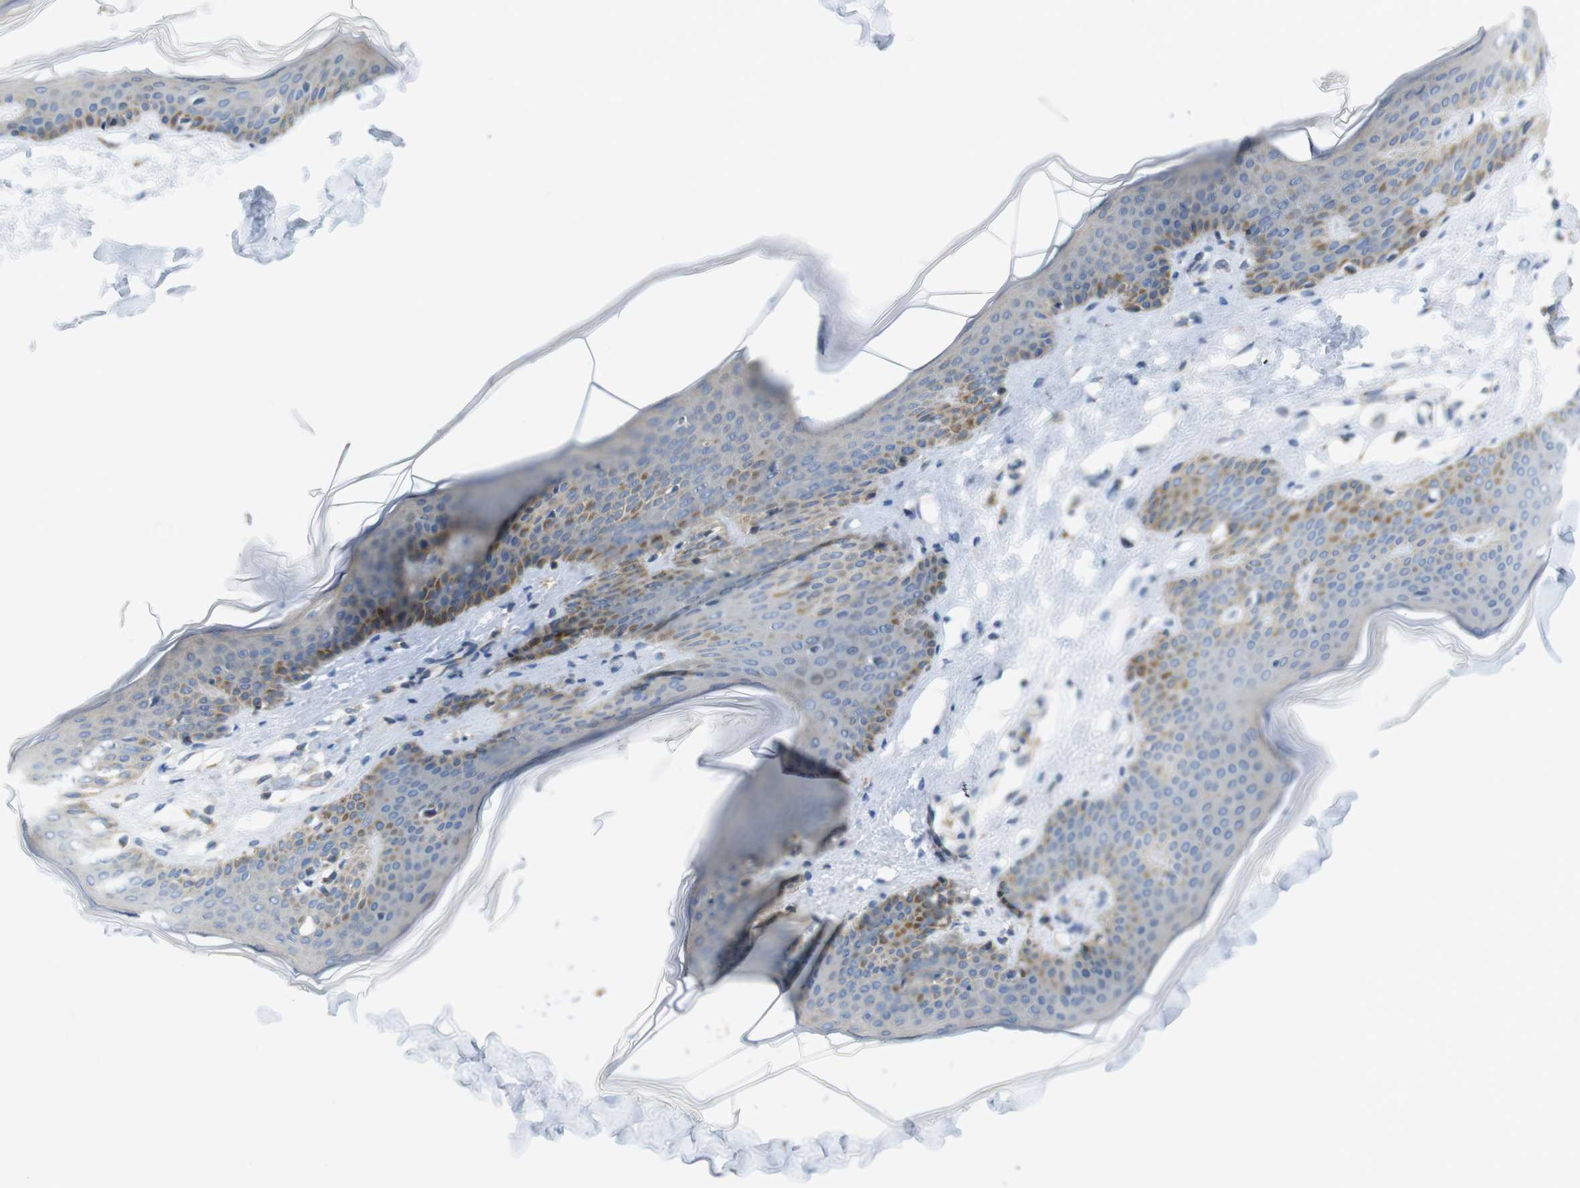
{"staining": {"intensity": "negative", "quantity": "none", "location": "none"}, "tissue": "skin", "cell_type": "Fibroblasts", "image_type": "normal", "snomed": [{"axis": "morphology", "description": "Normal tissue, NOS"}, {"axis": "topography", "description": "Skin"}], "caption": "This is an immunohistochemistry (IHC) photomicrograph of normal human skin. There is no staining in fibroblasts.", "gene": "MARCHF1", "patient": {"sex": "female", "age": 17}}